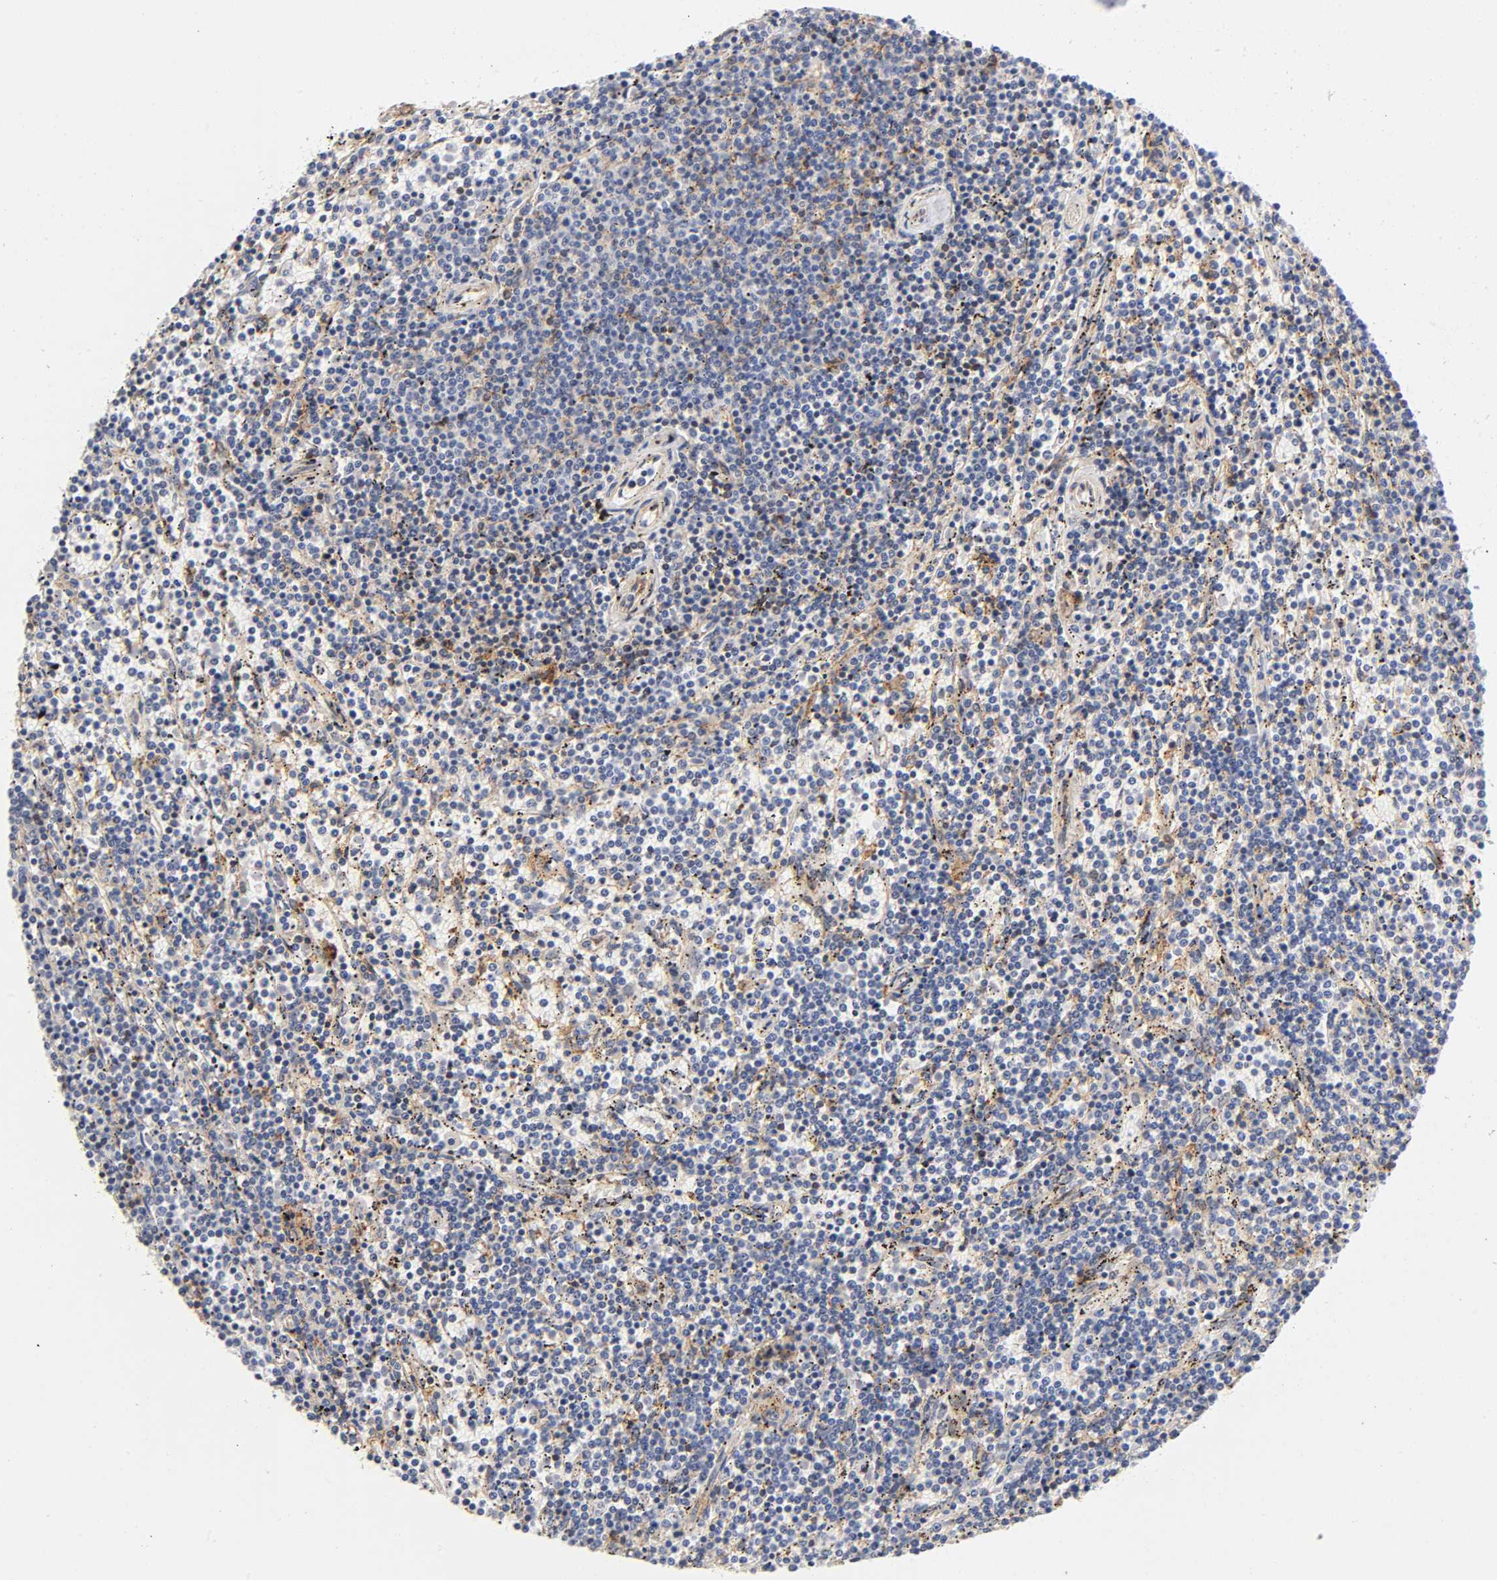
{"staining": {"intensity": "weak", "quantity": "<25%", "location": "cytoplasmic/membranous"}, "tissue": "lymphoma", "cell_type": "Tumor cells", "image_type": "cancer", "snomed": [{"axis": "morphology", "description": "Malignant lymphoma, non-Hodgkin's type, Low grade"}, {"axis": "topography", "description": "Spleen"}], "caption": "Lymphoma stained for a protein using immunohistochemistry (IHC) reveals no staining tumor cells.", "gene": "ANXA7", "patient": {"sex": "female", "age": 50}}